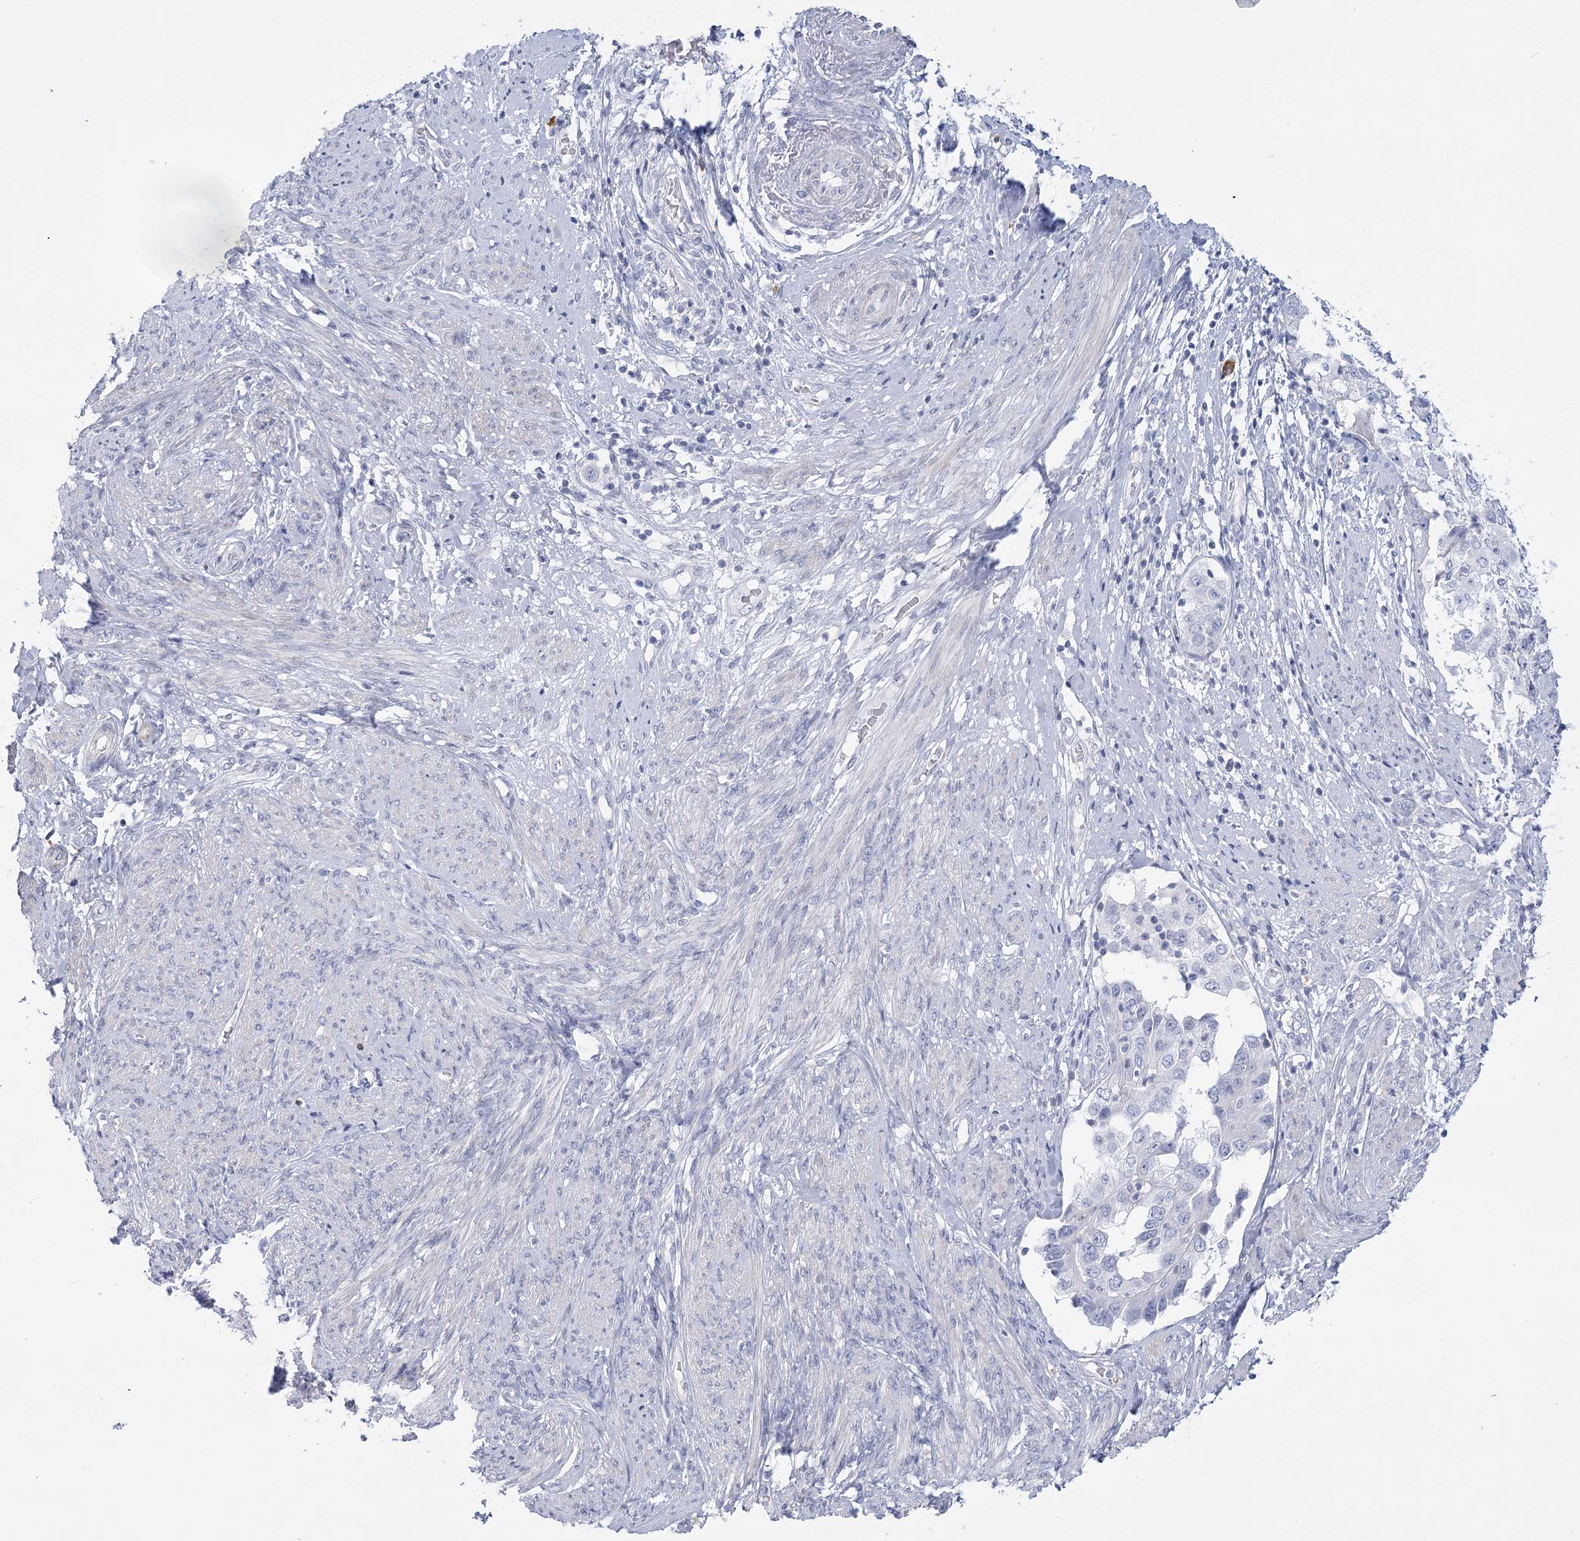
{"staining": {"intensity": "negative", "quantity": "none", "location": "none"}, "tissue": "endometrial cancer", "cell_type": "Tumor cells", "image_type": "cancer", "snomed": [{"axis": "morphology", "description": "Adenocarcinoma, NOS"}, {"axis": "topography", "description": "Endometrium"}], "caption": "There is no significant expression in tumor cells of endometrial adenocarcinoma. (Brightfield microscopy of DAB IHC at high magnification).", "gene": "FAM76B", "patient": {"sex": "female", "age": 85}}